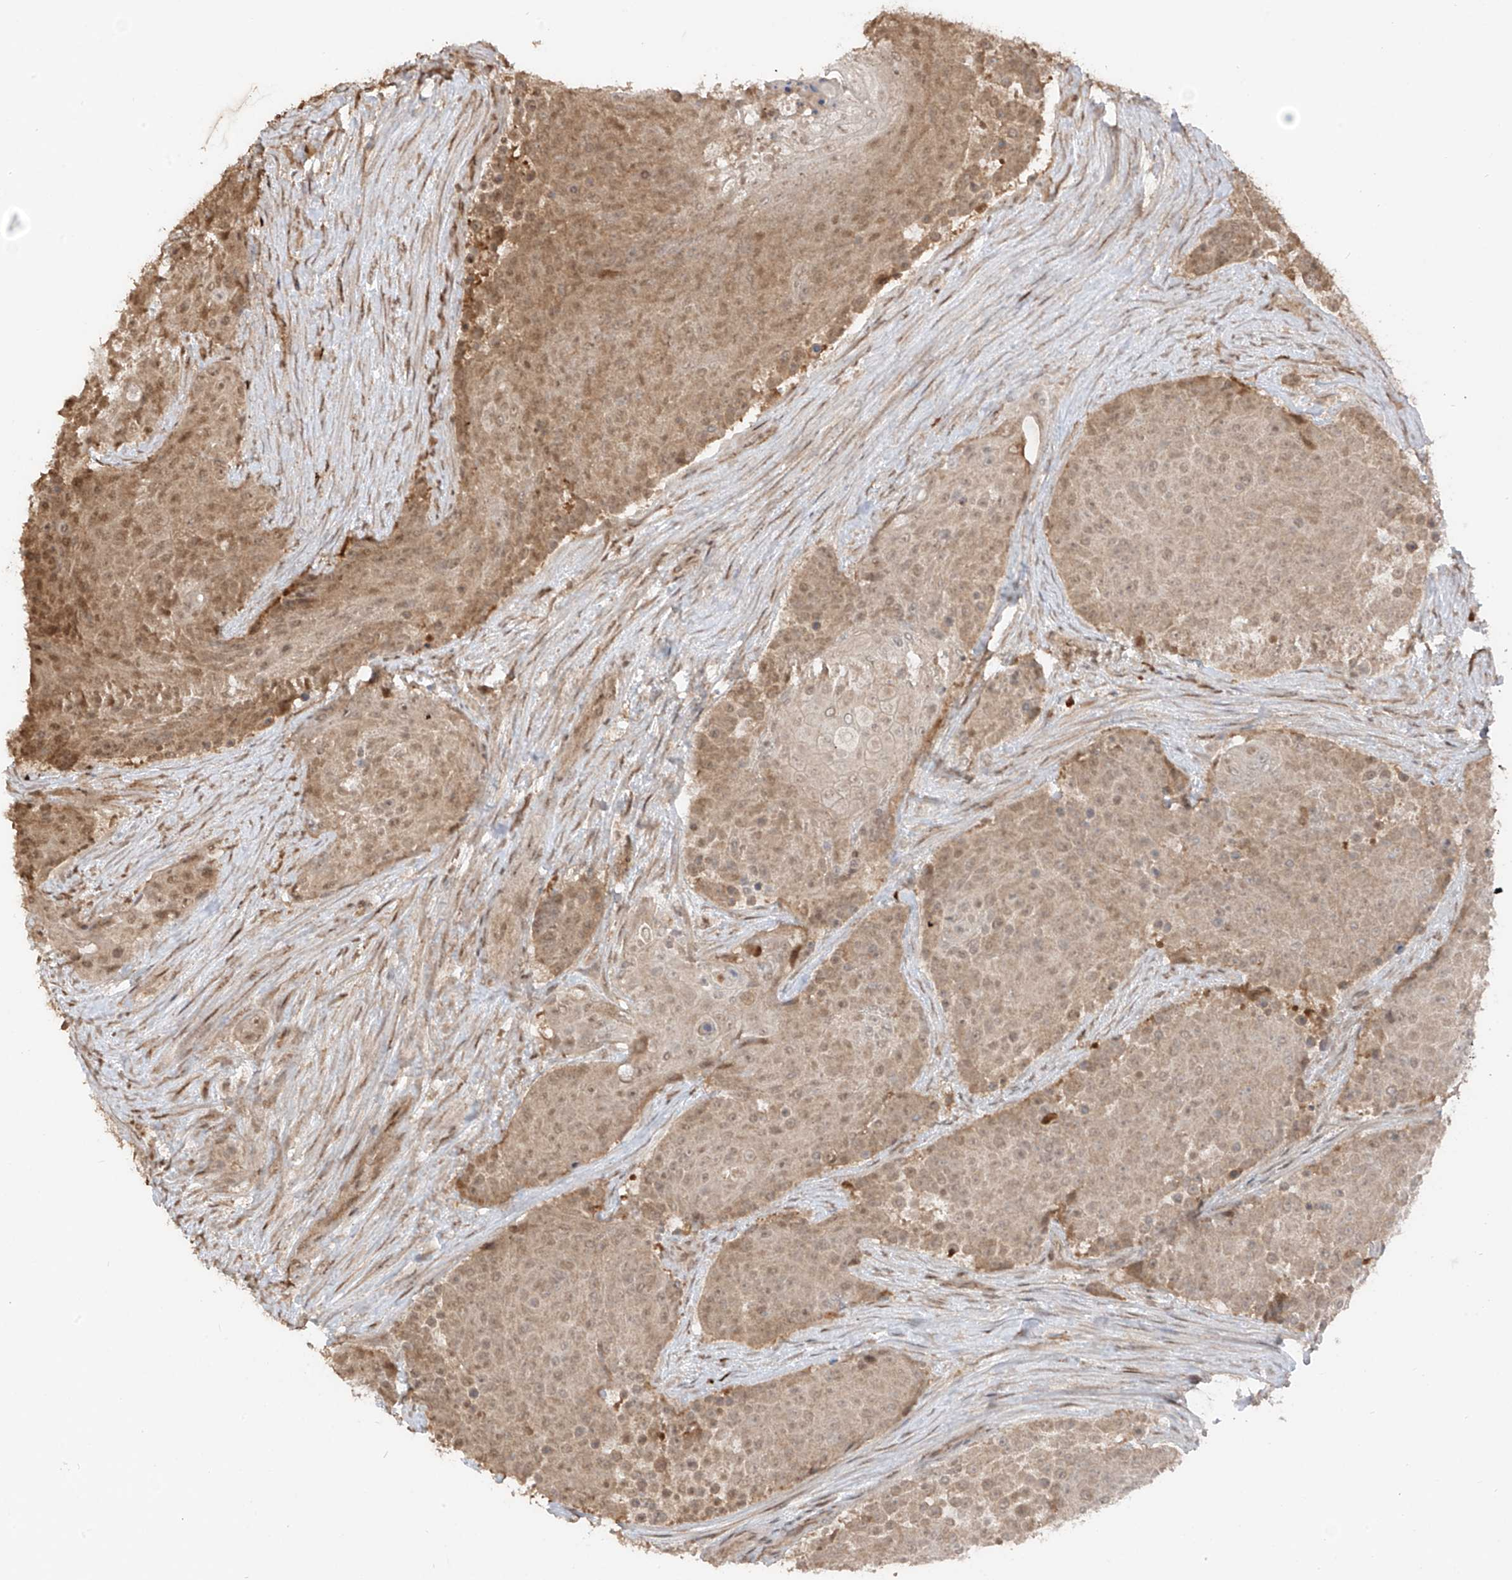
{"staining": {"intensity": "moderate", "quantity": ">75%", "location": "cytoplasmic/membranous,nuclear"}, "tissue": "urothelial cancer", "cell_type": "Tumor cells", "image_type": "cancer", "snomed": [{"axis": "morphology", "description": "Urothelial carcinoma, High grade"}, {"axis": "topography", "description": "Urinary bladder"}], "caption": "Immunohistochemistry (IHC) micrograph of human urothelial carcinoma (high-grade) stained for a protein (brown), which demonstrates medium levels of moderate cytoplasmic/membranous and nuclear positivity in approximately >75% of tumor cells.", "gene": "COLGALT2", "patient": {"sex": "female", "age": 63}}